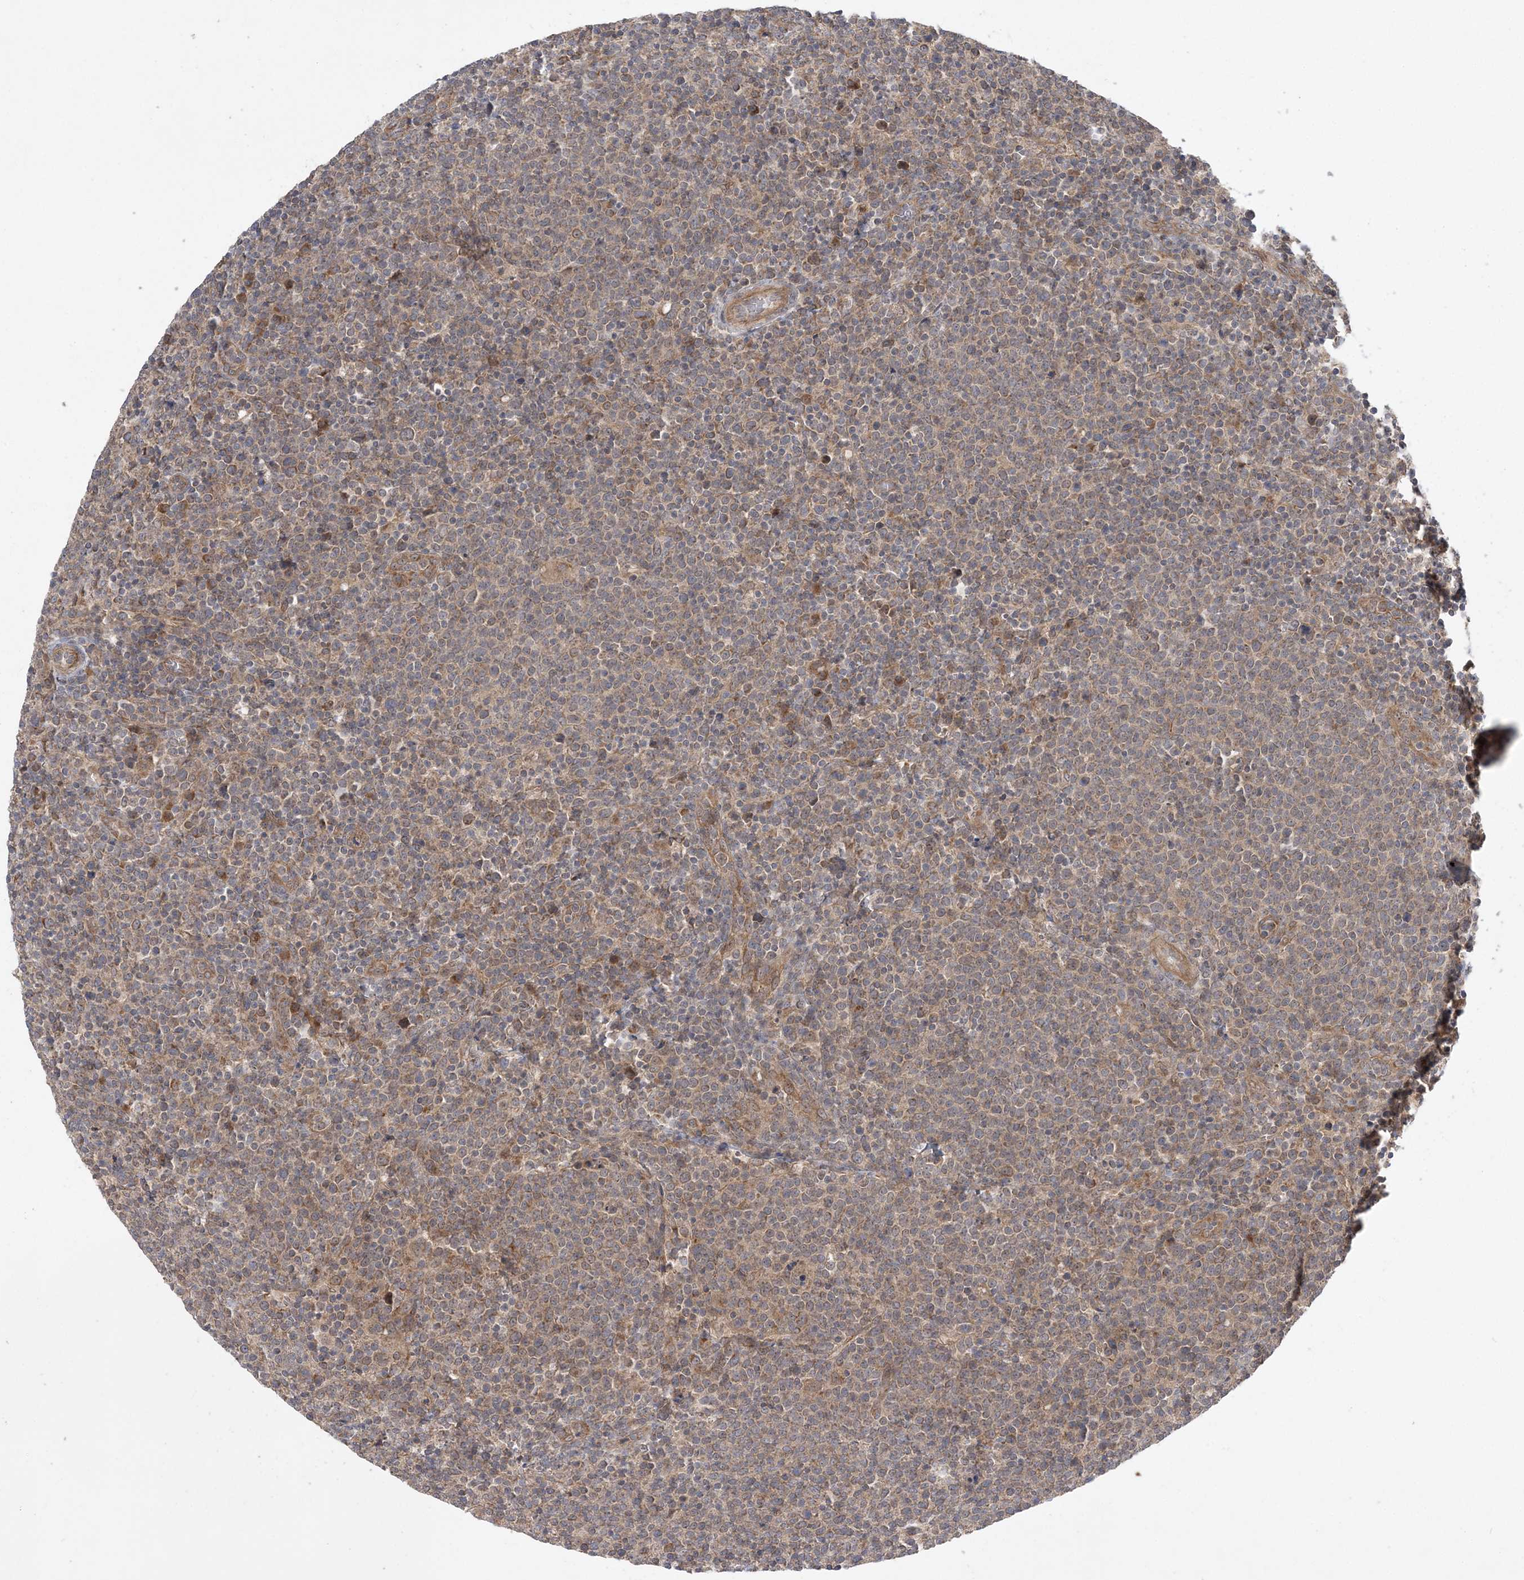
{"staining": {"intensity": "weak", "quantity": "25%-75%", "location": "cytoplasmic/membranous"}, "tissue": "lymphoma", "cell_type": "Tumor cells", "image_type": "cancer", "snomed": [{"axis": "morphology", "description": "Malignant lymphoma, non-Hodgkin's type, High grade"}, {"axis": "topography", "description": "Lymph node"}], "caption": "Malignant lymphoma, non-Hodgkin's type (high-grade) stained for a protein demonstrates weak cytoplasmic/membranous positivity in tumor cells.", "gene": "MMADHC", "patient": {"sex": "male", "age": 61}}